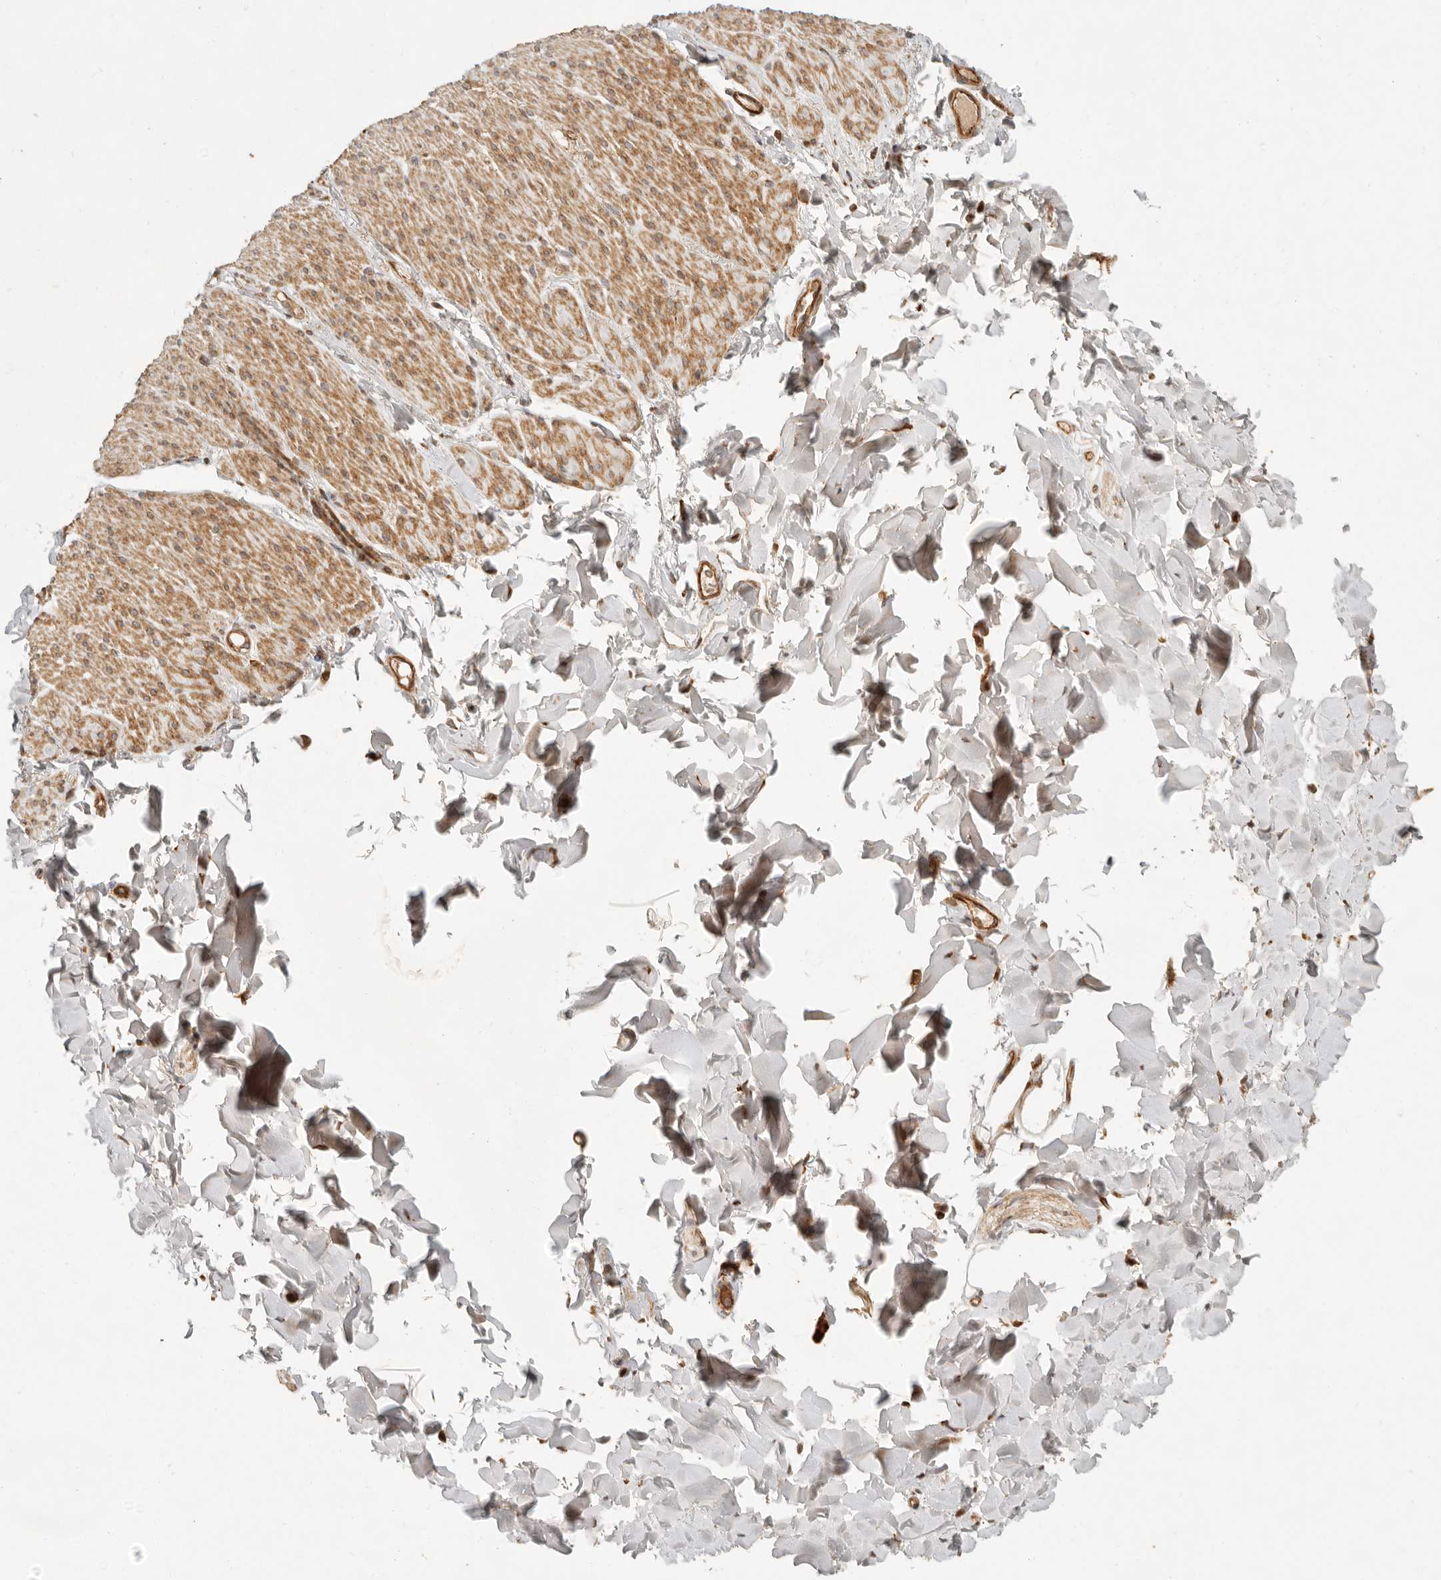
{"staining": {"intensity": "moderate", "quantity": ">75%", "location": "cytoplasmic/membranous"}, "tissue": "smooth muscle", "cell_type": "Smooth muscle cells", "image_type": "normal", "snomed": [{"axis": "morphology", "description": "Normal tissue, NOS"}, {"axis": "topography", "description": "Colon"}, {"axis": "topography", "description": "Peripheral nerve tissue"}], "caption": "A histopathology image of smooth muscle stained for a protein exhibits moderate cytoplasmic/membranous brown staining in smooth muscle cells. (DAB IHC with brightfield microscopy, high magnification).", "gene": "KLHL38", "patient": {"sex": "female", "age": 61}}